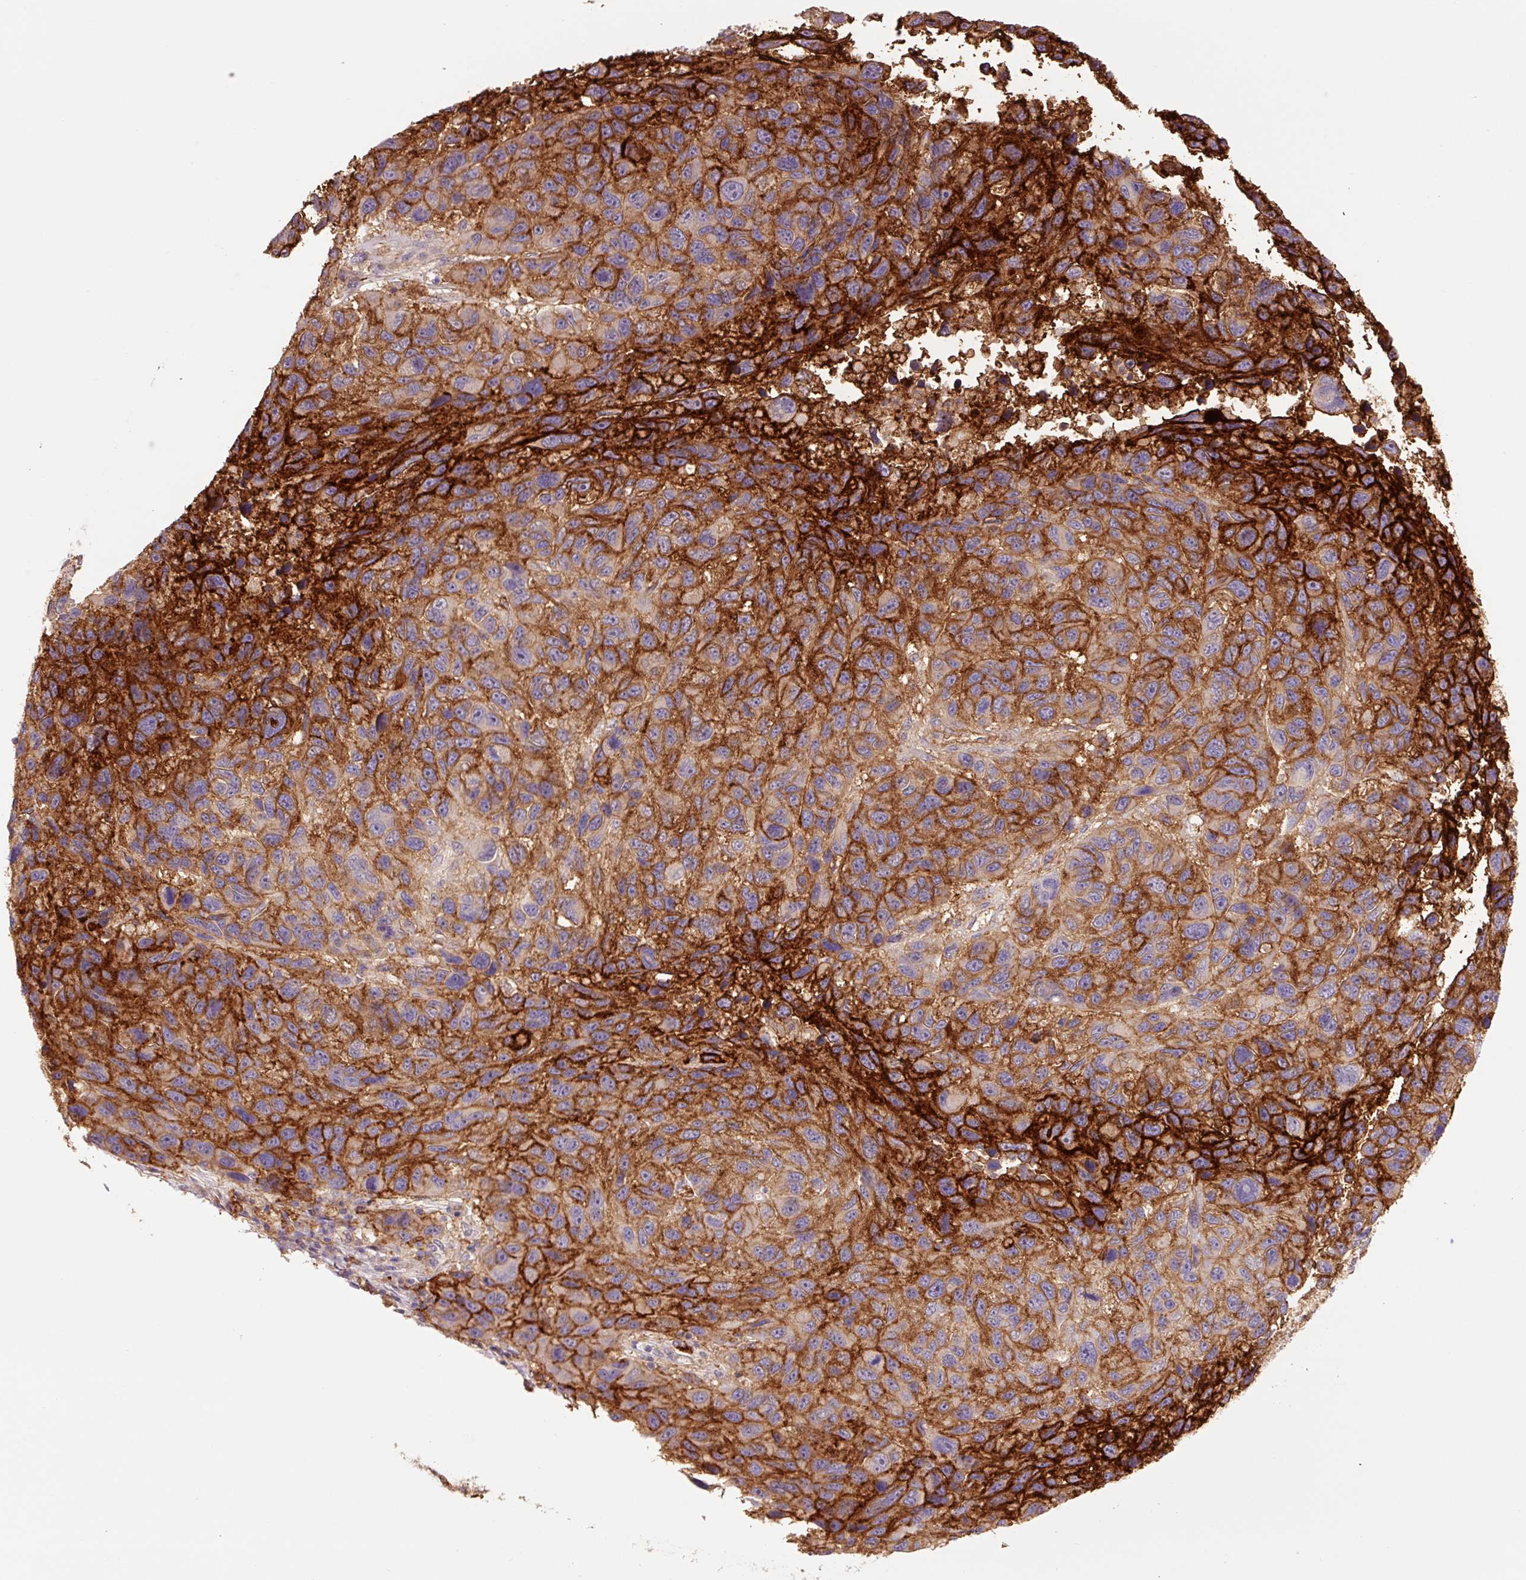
{"staining": {"intensity": "strong", "quantity": ">75%", "location": "cytoplasmic/membranous"}, "tissue": "melanoma", "cell_type": "Tumor cells", "image_type": "cancer", "snomed": [{"axis": "morphology", "description": "Malignant melanoma, NOS"}, {"axis": "topography", "description": "Skin"}], "caption": "There is high levels of strong cytoplasmic/membranous expression in tumor cells of malignant melanoma, as demonstrated by immunohistochemical staining (brown color).", "gene": "SLC1A4", "patient": {"sex": "male", "age": 53}}